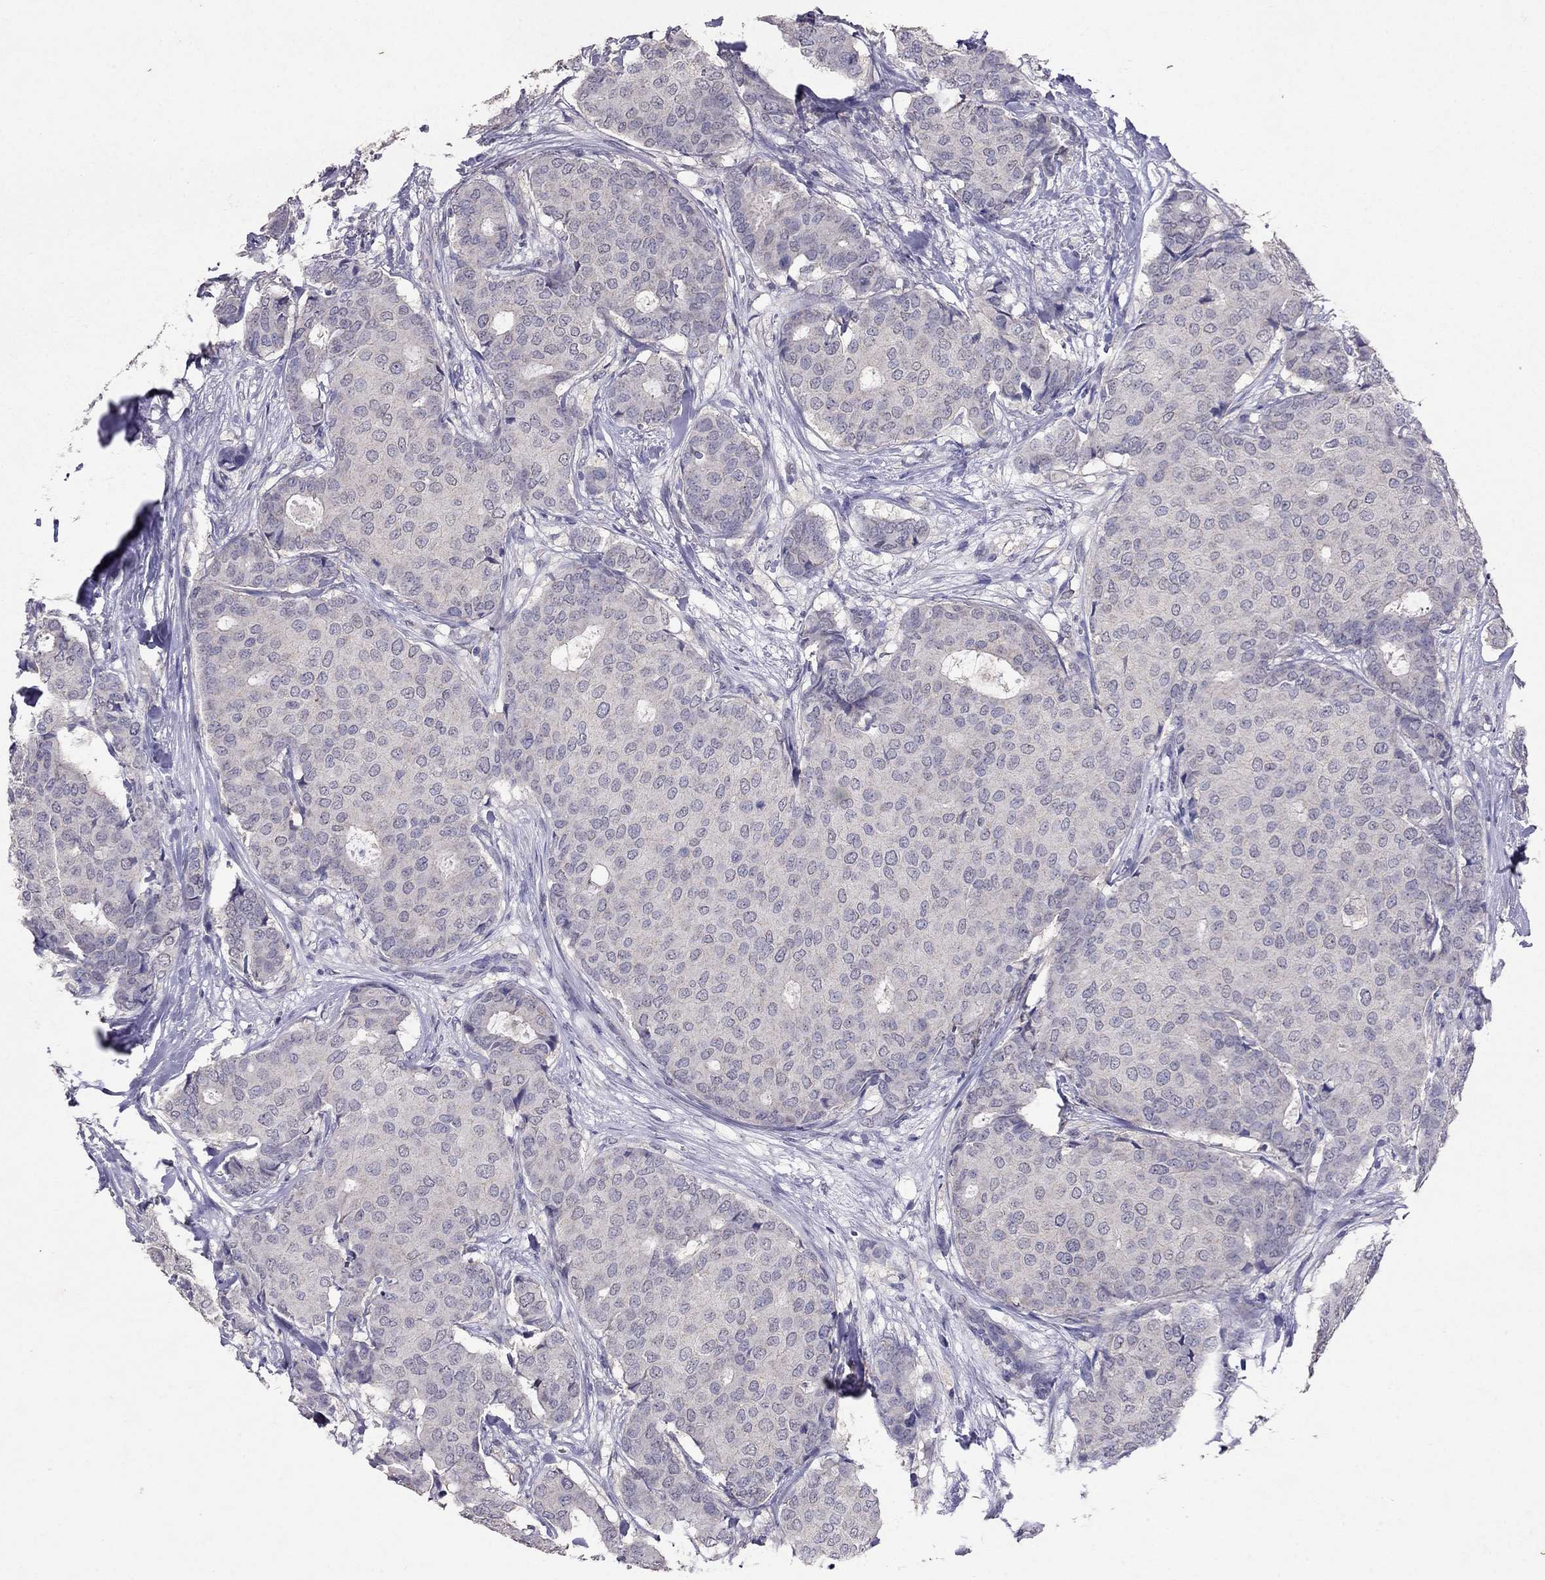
{"staining": {"intensity": "negative", "quantity": "none", "location": "none"}, "tissue": "breast cancer", "cell_type": "Tumor cells", "image_type": "cancer", "snomed": [{"axis": "morphology", "description": "Duct carcinoma"}, {"axis": "topography", "description": "Breast"}], "caption": "Protein analysis of breast cancer displays no significant positivity in tumor cells. (Immunohistochemistry (ihc), brightfield microscopy, high magnification).", "gene": "FST", "patient": {"sex": "female", "age": 75}}